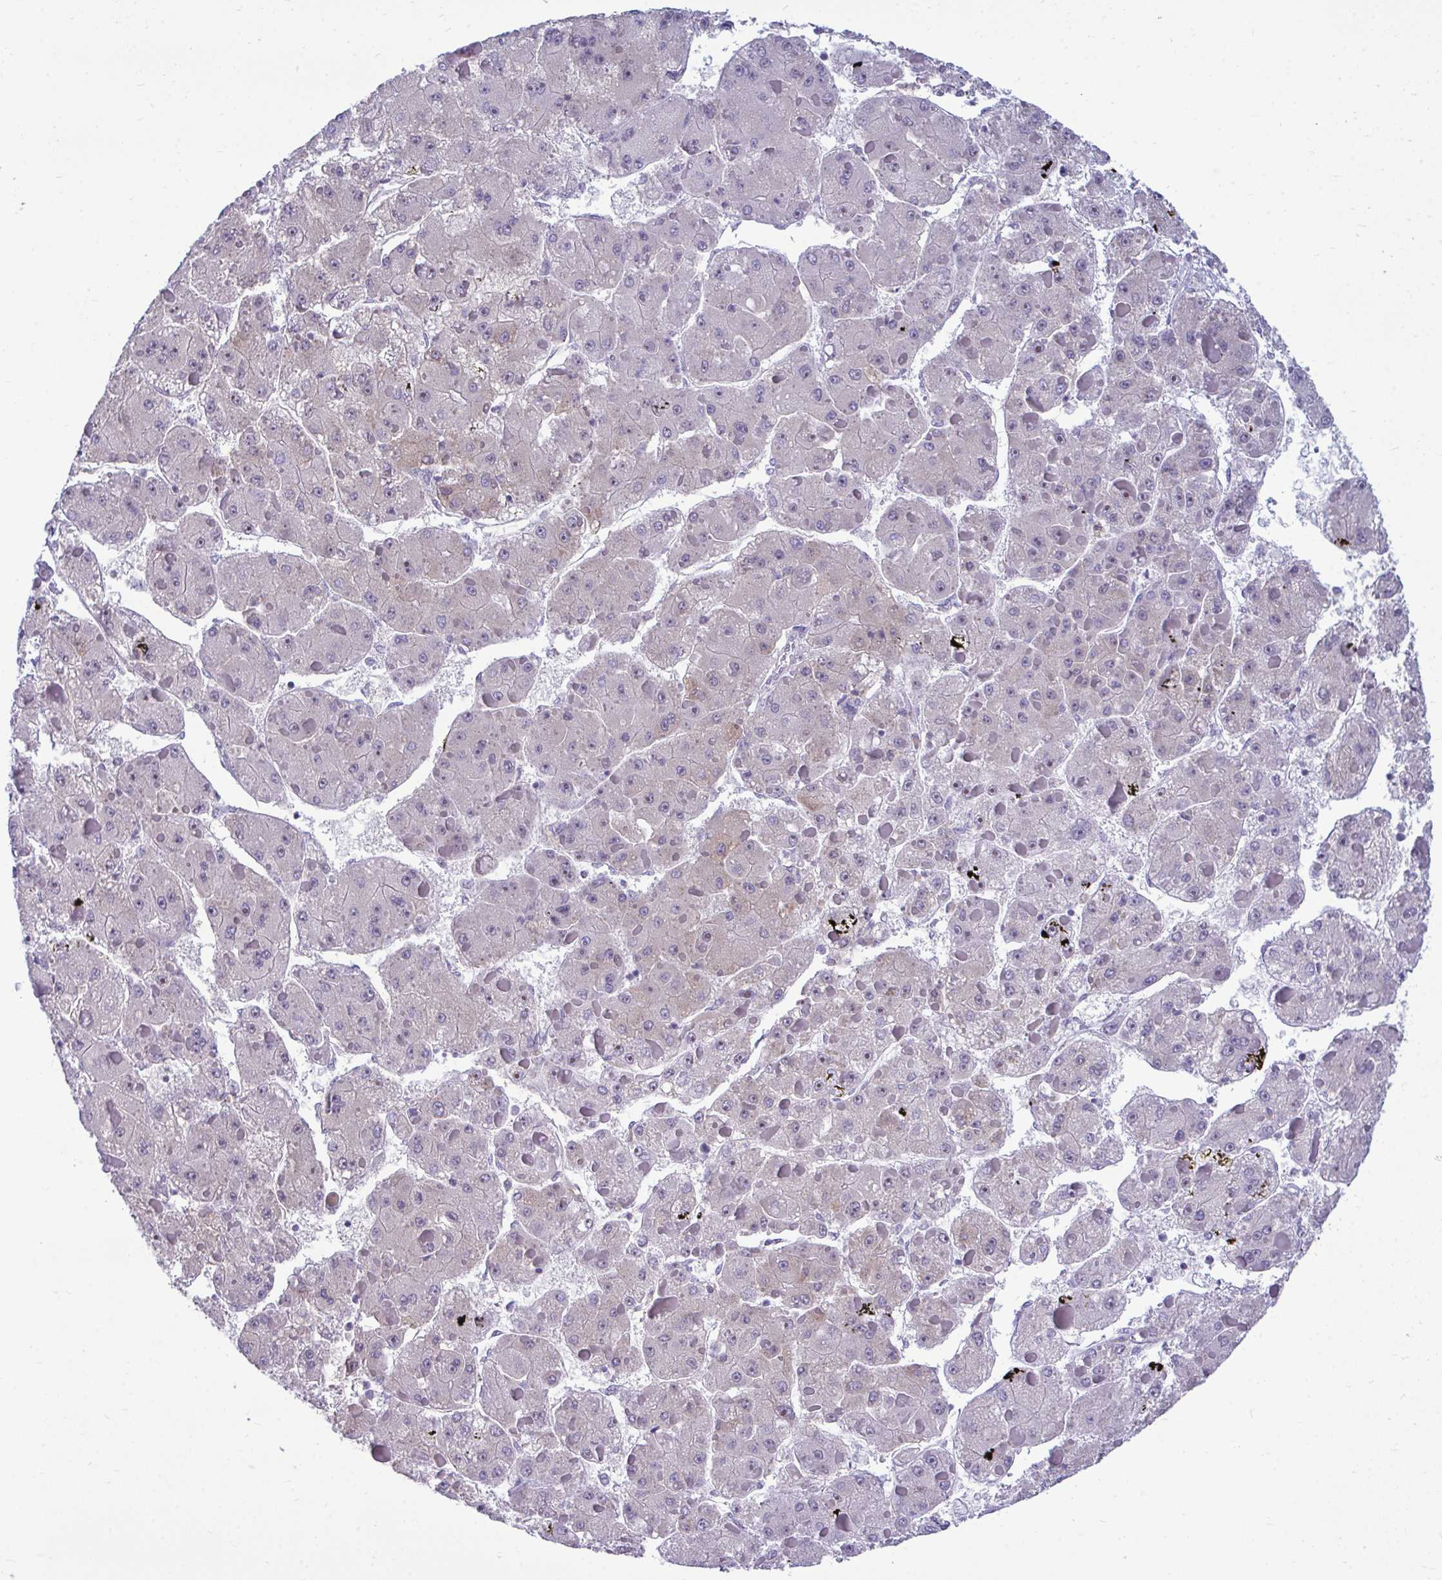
{"staining": {"intensity": "negative", "quantity": "none", "location": "none"}, "tissue": "liver cancer", "cell_type": "Tumor cells", "image_type": "cancer", "snomed": [{"axis": "morphology", "description": "Carcinoma, Hepatocellular, NOS"}, {"axis": "topography", "description": "Liver"}], "caption": "DAB (3,3'-diaminobenzidine) immunohistochemical staining of liver cancer displays no significant positivity in tumor cells.", "gene": "PIGK", "patient": {"sex": "female", "age": 73}}